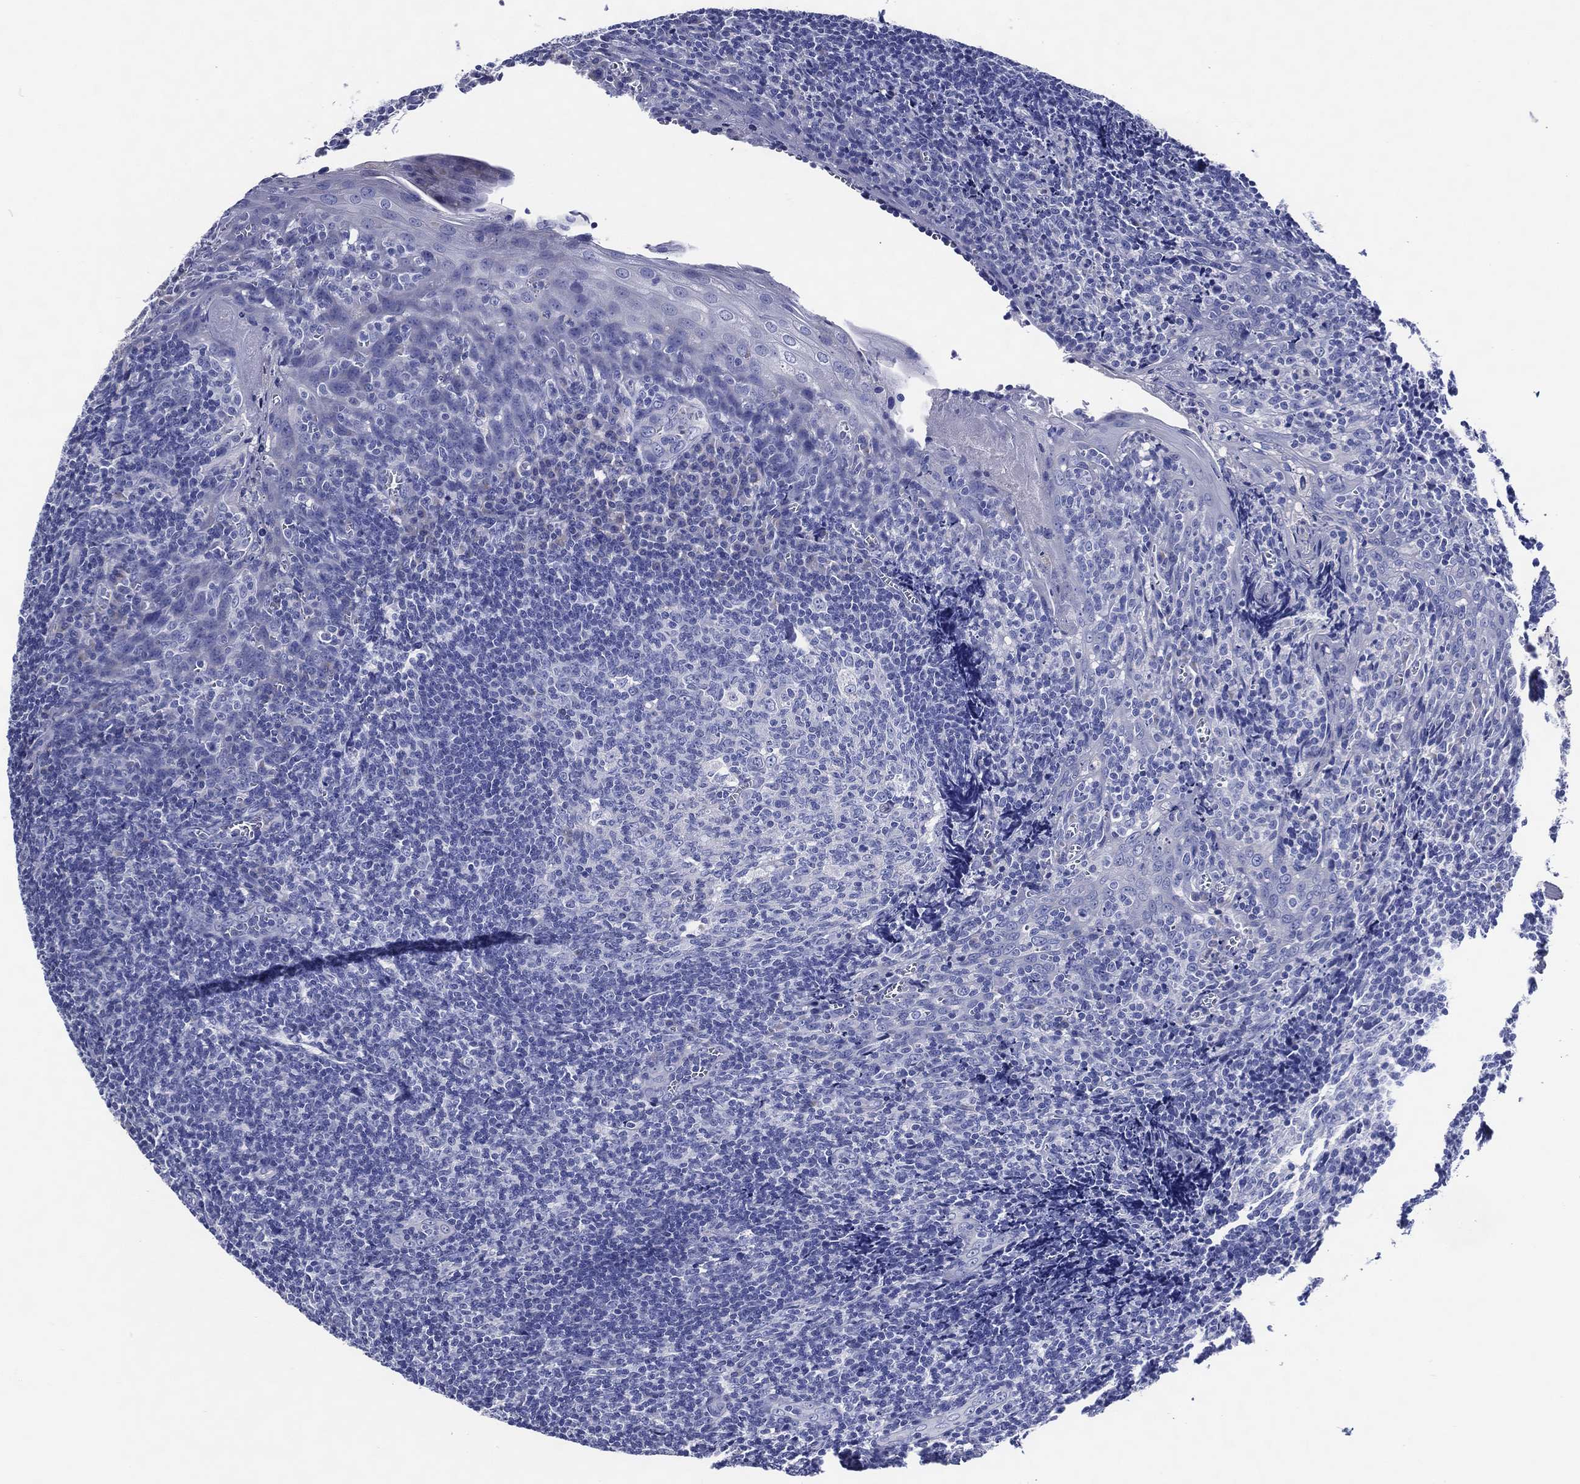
{"staining": {"intensity": "negative", "quantity": "none", "location": "none"}, "tissue": "tonsil", "cell_type": "Germinal center cells", "image_type": "normal", "snomed": [{"axis": "morphology", "description": "Normal tissue, NOS"}, {"axis": "topography", "description": "Tonsil"}], "caption": "This is an IHC histopathology image of benign human tonsil. There is no staining in germinal center cells.", "gene": "ACE2", "patient": {"sex": "male", "age": 20}}